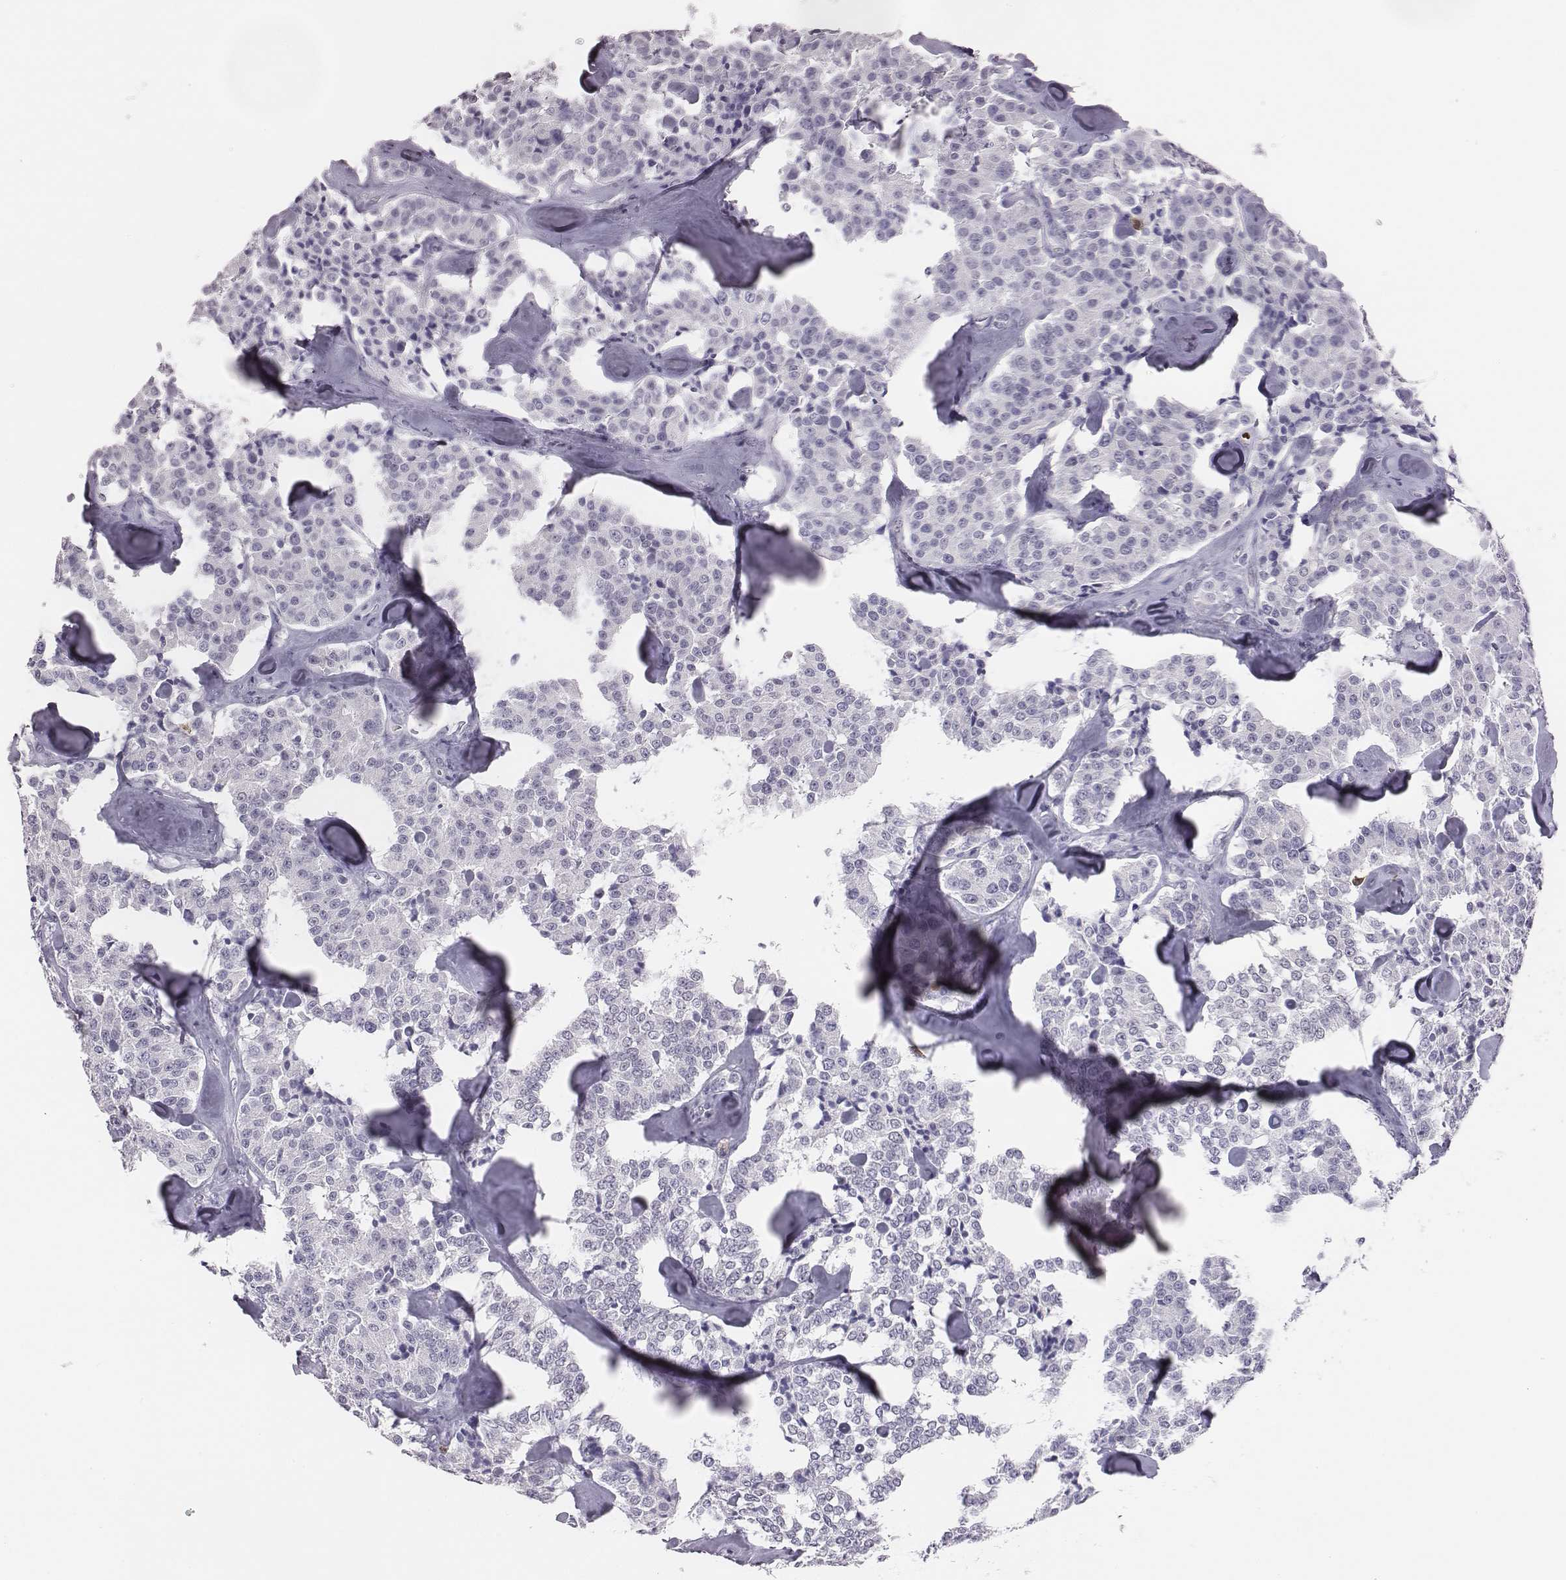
{"staining": {"intensity": "negative", "quantity": "none", "location": "none"}, "tissue": "carcinoid", "cell_type": "Tumor cells", "image_type": "cancer", "snomed": [{"axis": "morphology", "description": "Carcinoid, malignant, NOS"}, {"axis": "topography", "description": "Pancreas"}], "caption": "Tumor cells are negative for protein expression in human carcinoid.", "gene": "ACOD1", "patient": {"sex": "male", "age": 41}}